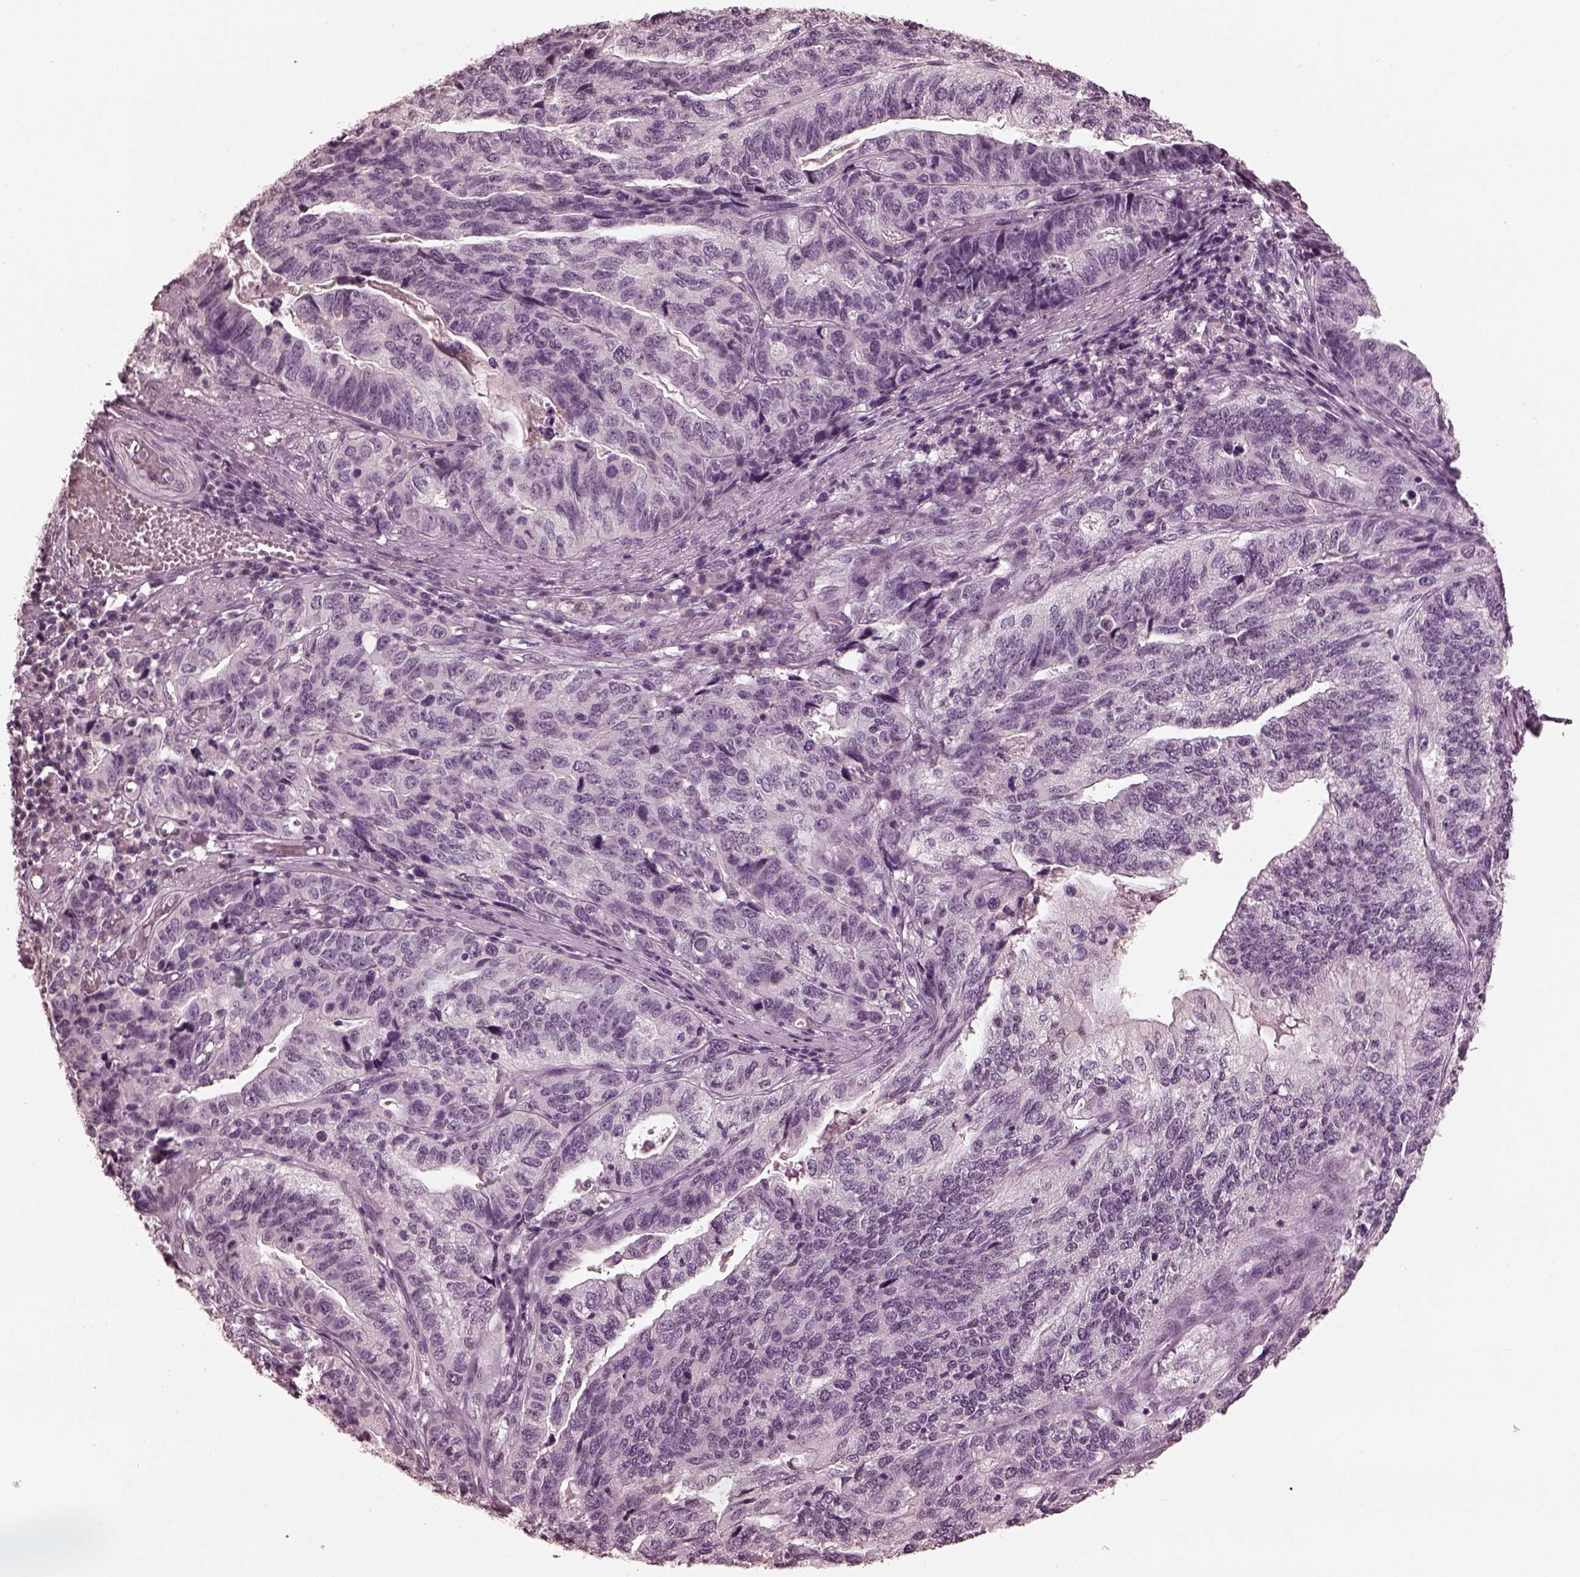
{"staining": {"intensity": "negative", "quantity": "none", "location": "none"}, "tissue": "stomach cancer", "cell_type": "Tumor cells", "image_type": "cancer", "snomed": [{"axis": "morphology", "description": "Adenocarcinoma, NOS"}, {"axis": "topography", "description": "Stomach, upper"}], "caption": "IHC photomicrograph of neoplastic tissue: human adenocarcinoma (stomach) stained with DAB (3,3'-diaminobenzidine) shows no significant protein positivity in tumor cells.", "gene": "KRT79", "patient": {"sex": "female", "age": 67}}